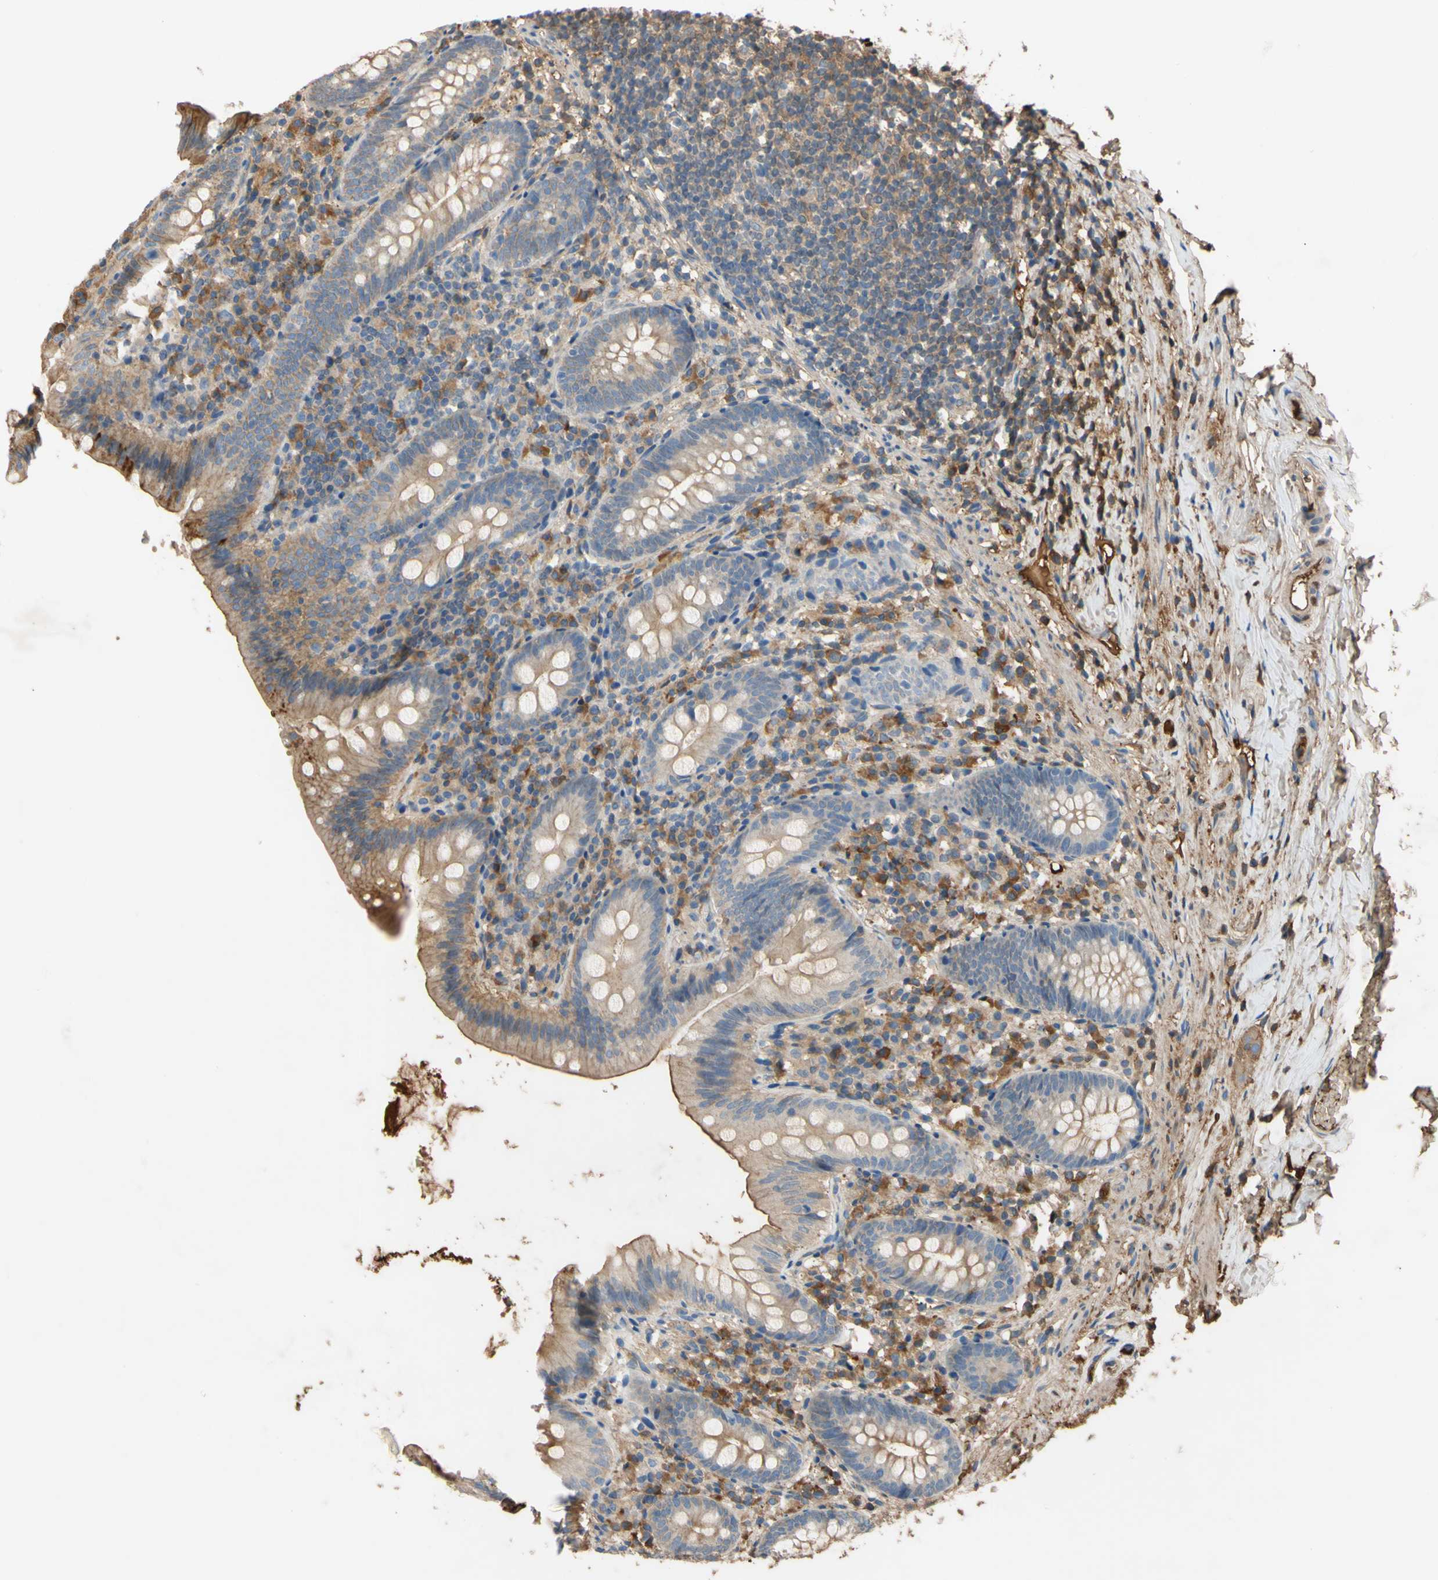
{"staining": {"intensity": "weak", "quantity": ">75%", "location": "cytoplasmic/membranous"}, "tissue": "appendix", "cell_type": "Glandular cells", "image_type": "normal", "snomed": [{"axis": "morphology", "description": "Normal tissue, NOS"}, {"axis": "topography", "description": "Appendix"}], "caption": "Approximately >75% of glandular cells in normal human appendix show weak cytoplasmic/membranous protein staining as visualized by brown immunohistochemical staining.", "gene": "TIMP2", "patient": {"sex": "male", "age": 52}}